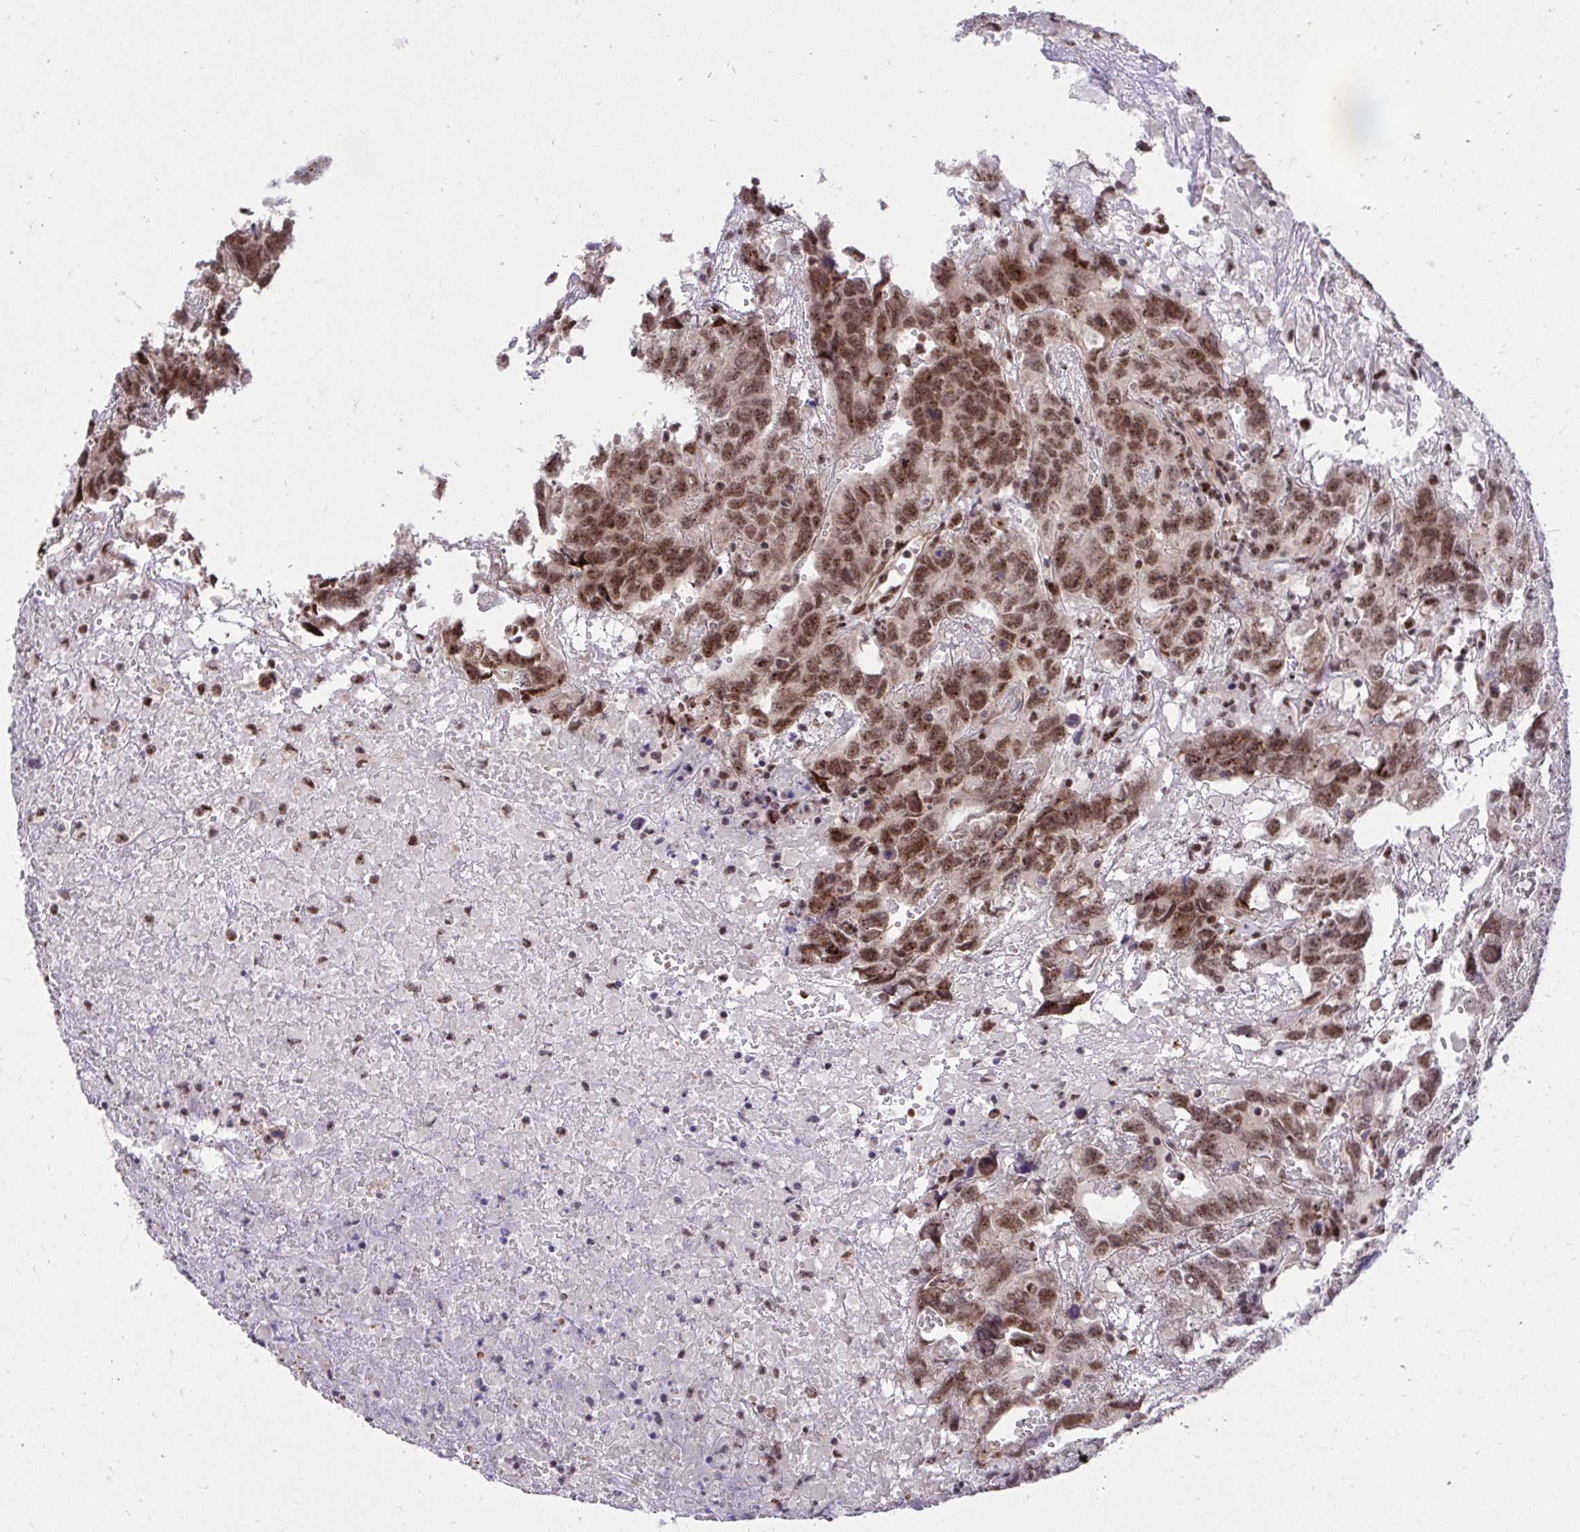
{"staining": {"intensity": "moderate", "quantity": ">75%", "location": "nuclear"}, "tissue": "testis cancer", "cell_type": "Tumor cells", "image_type": "cancer", "snomed": [{"axis": "morphology", "description": "Carcinoma, Embryonal, NOS"}, {"axis": "topography", "description": "Testis"}], "caption": "Tumor cells display moderate nuclear staining in approximately >75% of cells in embryonal carcinoma (testis). (DAB = brown stain, brightfield microscopy at high magnification).", "gene": "HOXA4", "patient": {"sex": "male", "age": 45}}